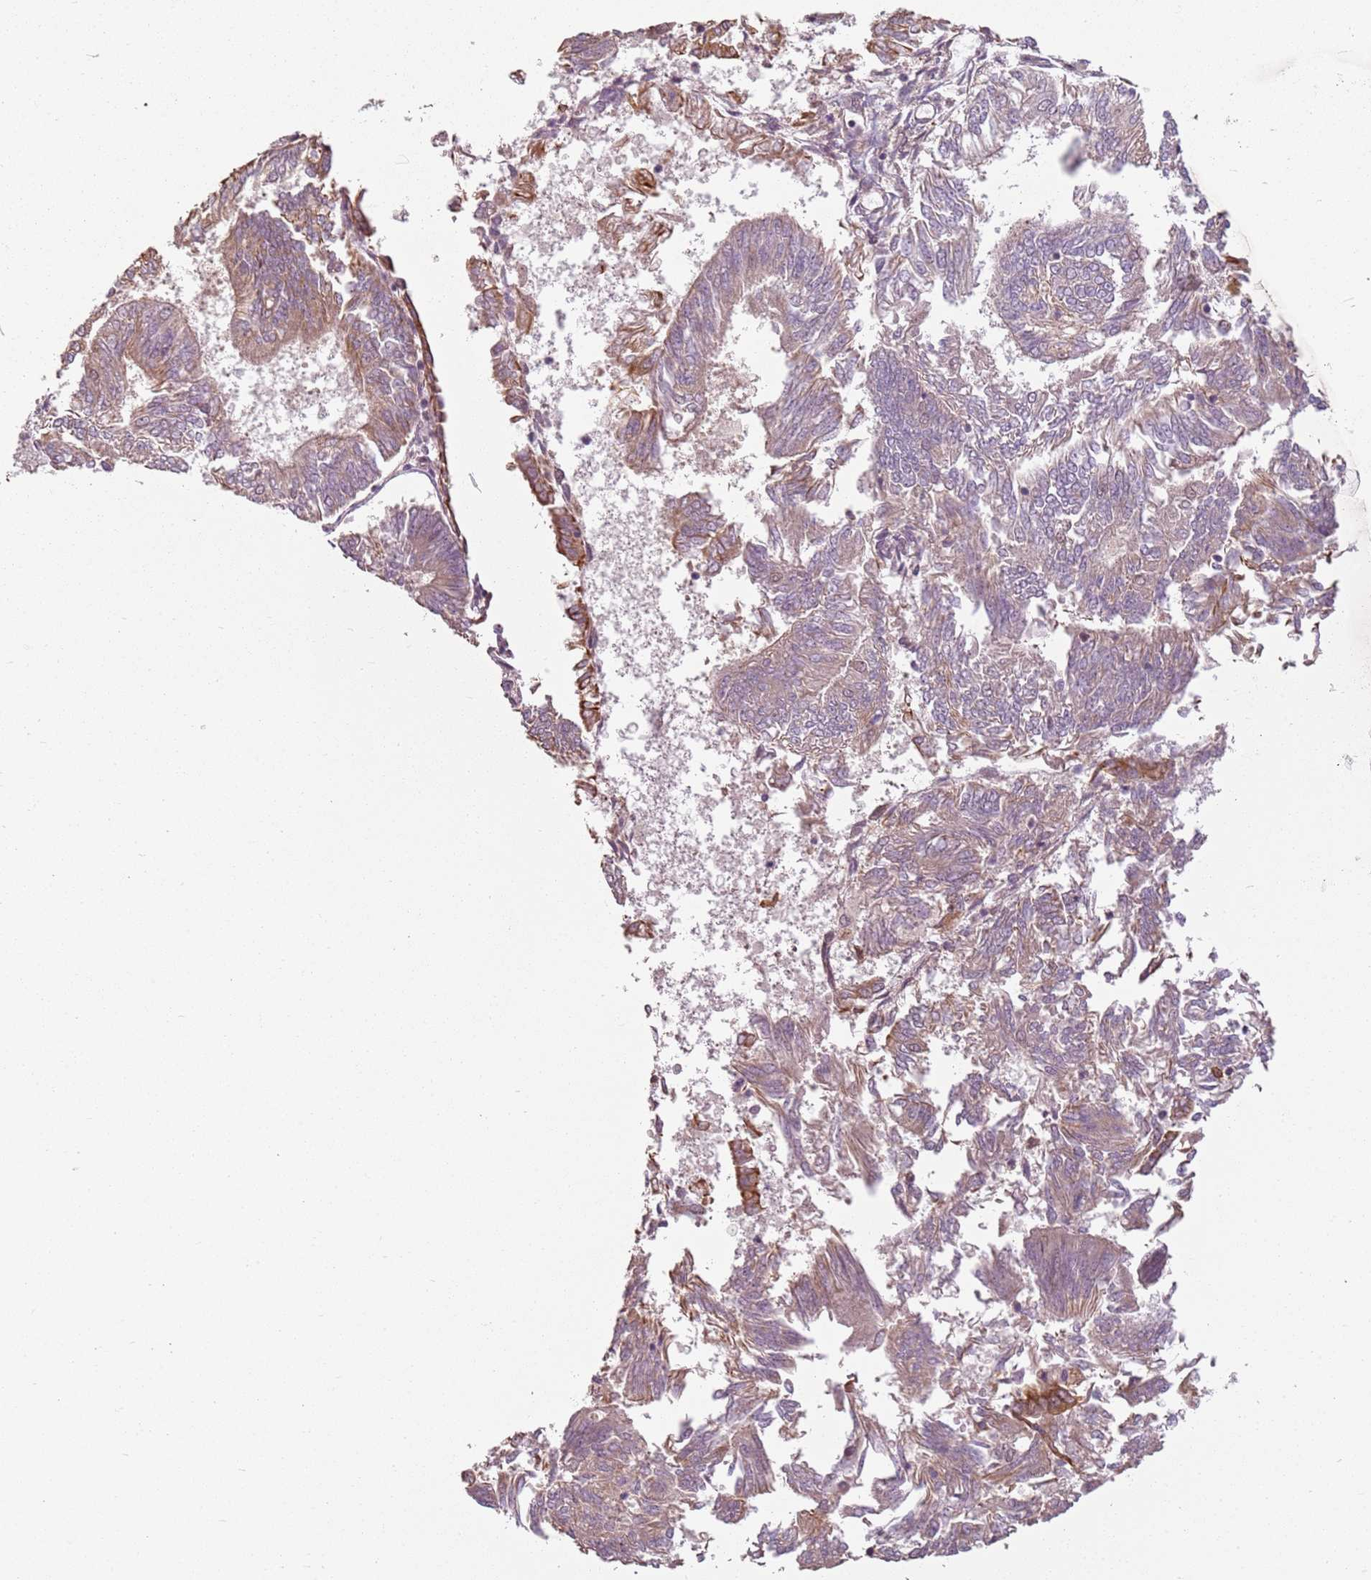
{"staining": {"intensity": "weak", "quantity": ">75%", "location": "cytoplasmic/membranous"}, "tissue": "endometrial cancer", "cell_type": "Tumor cells", "image_type": "cancer", "snomed": [{"axis": "morphology", "description": "Adenocarcinoma, NOS"}, {"axis": "topography", "description": "Endometrium"}], "caption": "About >75% of tumor cells in human endometrial cancer (adenocarcinoma) demonstrate weak cytoplasmic/membranous protein expression as visualized by brown immunohistochemical staining.", "gene": "CHURC1", "patient": {"sex": "female", "age": 58}}